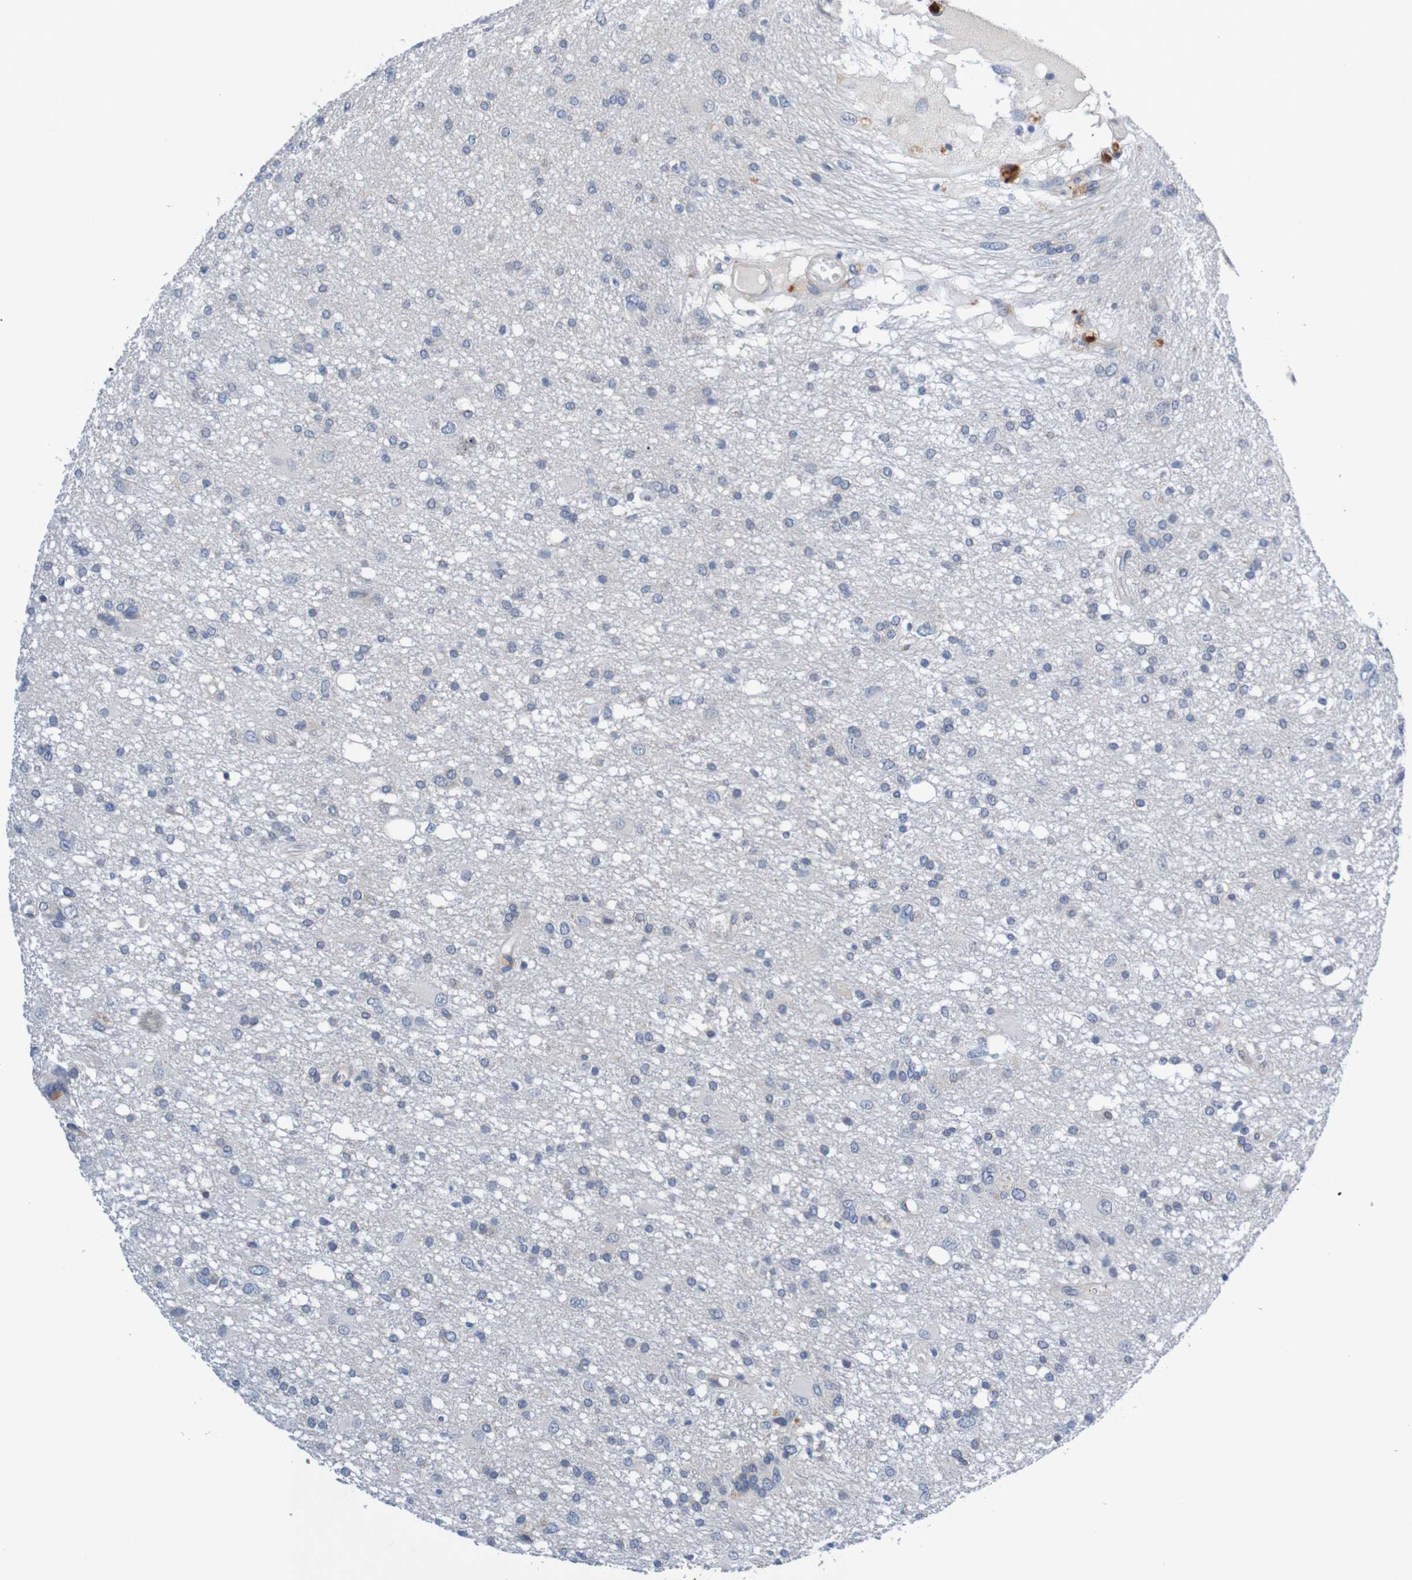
{"staining": {"intensity": "negative", "quantity": "none", "location": "none"}, "tissue": "glioma", "cell_type": "Tumor cells", "image_type": "cancer", "snomed": [{"axis": "morphology", "description": "Glioma, malignant, High grade"}, {"axis": "topography", "description": "Brain"}], "caption": "This is an immunohistochemistry (IHC) photomicrograph of human glioma. There is no staining in tumor cells.", "gene": "CPED1", "patient": {"sex": "female", "age": 59}}